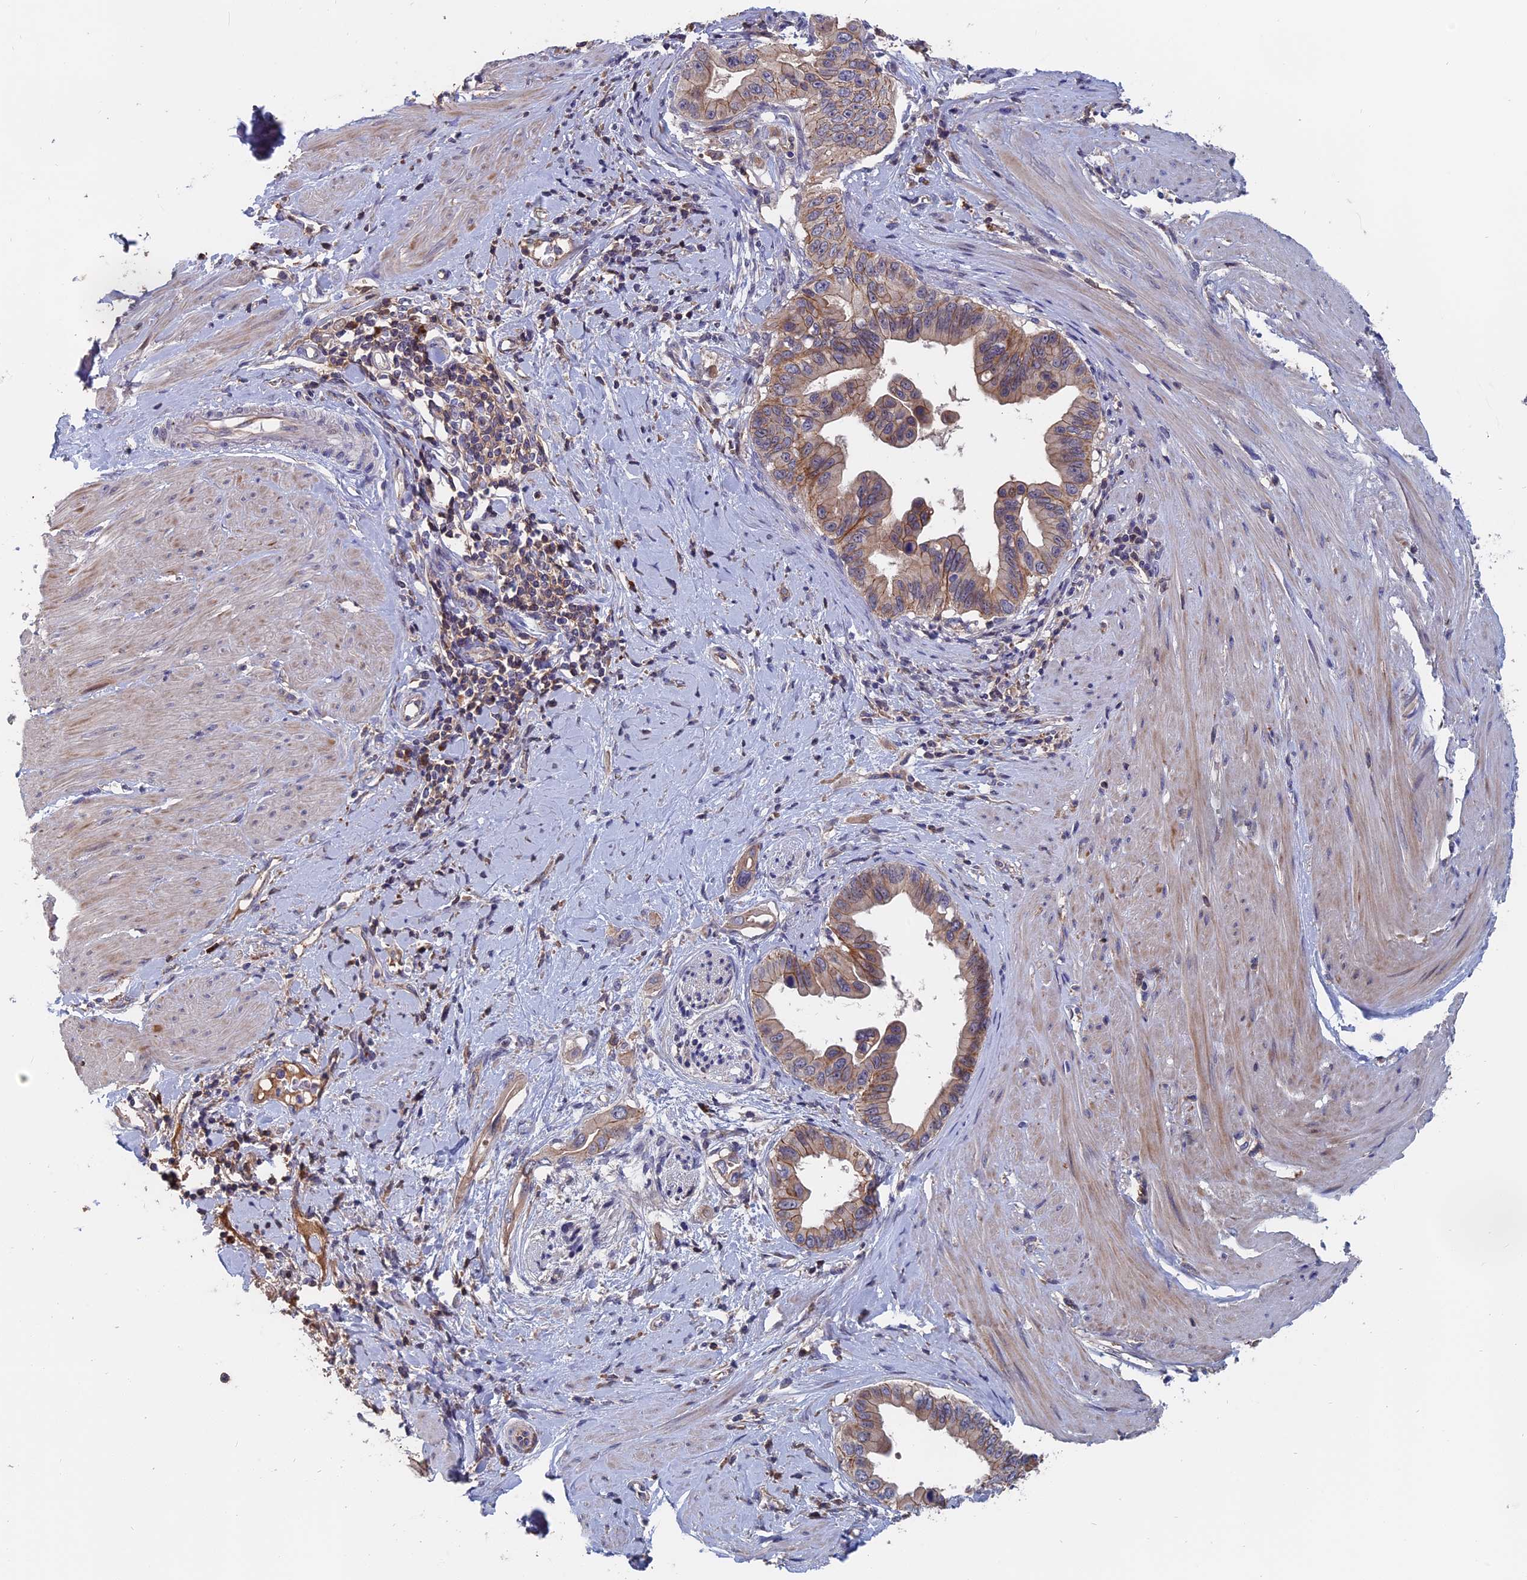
{"staining": {"intensity": "weak", "quantity": "25%-75%", "location": "cytoplasmic/membranous"}, "tissue": "pancreatic cancer", "cell_type": "Tumor cells", "image_type": "cancer", "snomed": [{"axis": "morphology", "description": "Adenocarcinoma, NOS"}, {"axis": "topography", "description": "Pancreas"}], "caption": "Tumor cells exhibit weak cytoplasmic/membranous positivity in approximately 25%-75% of cells in pancreatic cancer (adenocarcinoma).", "gene": "SLC33A1", "patient": {"sex": "female", "age": 56}}